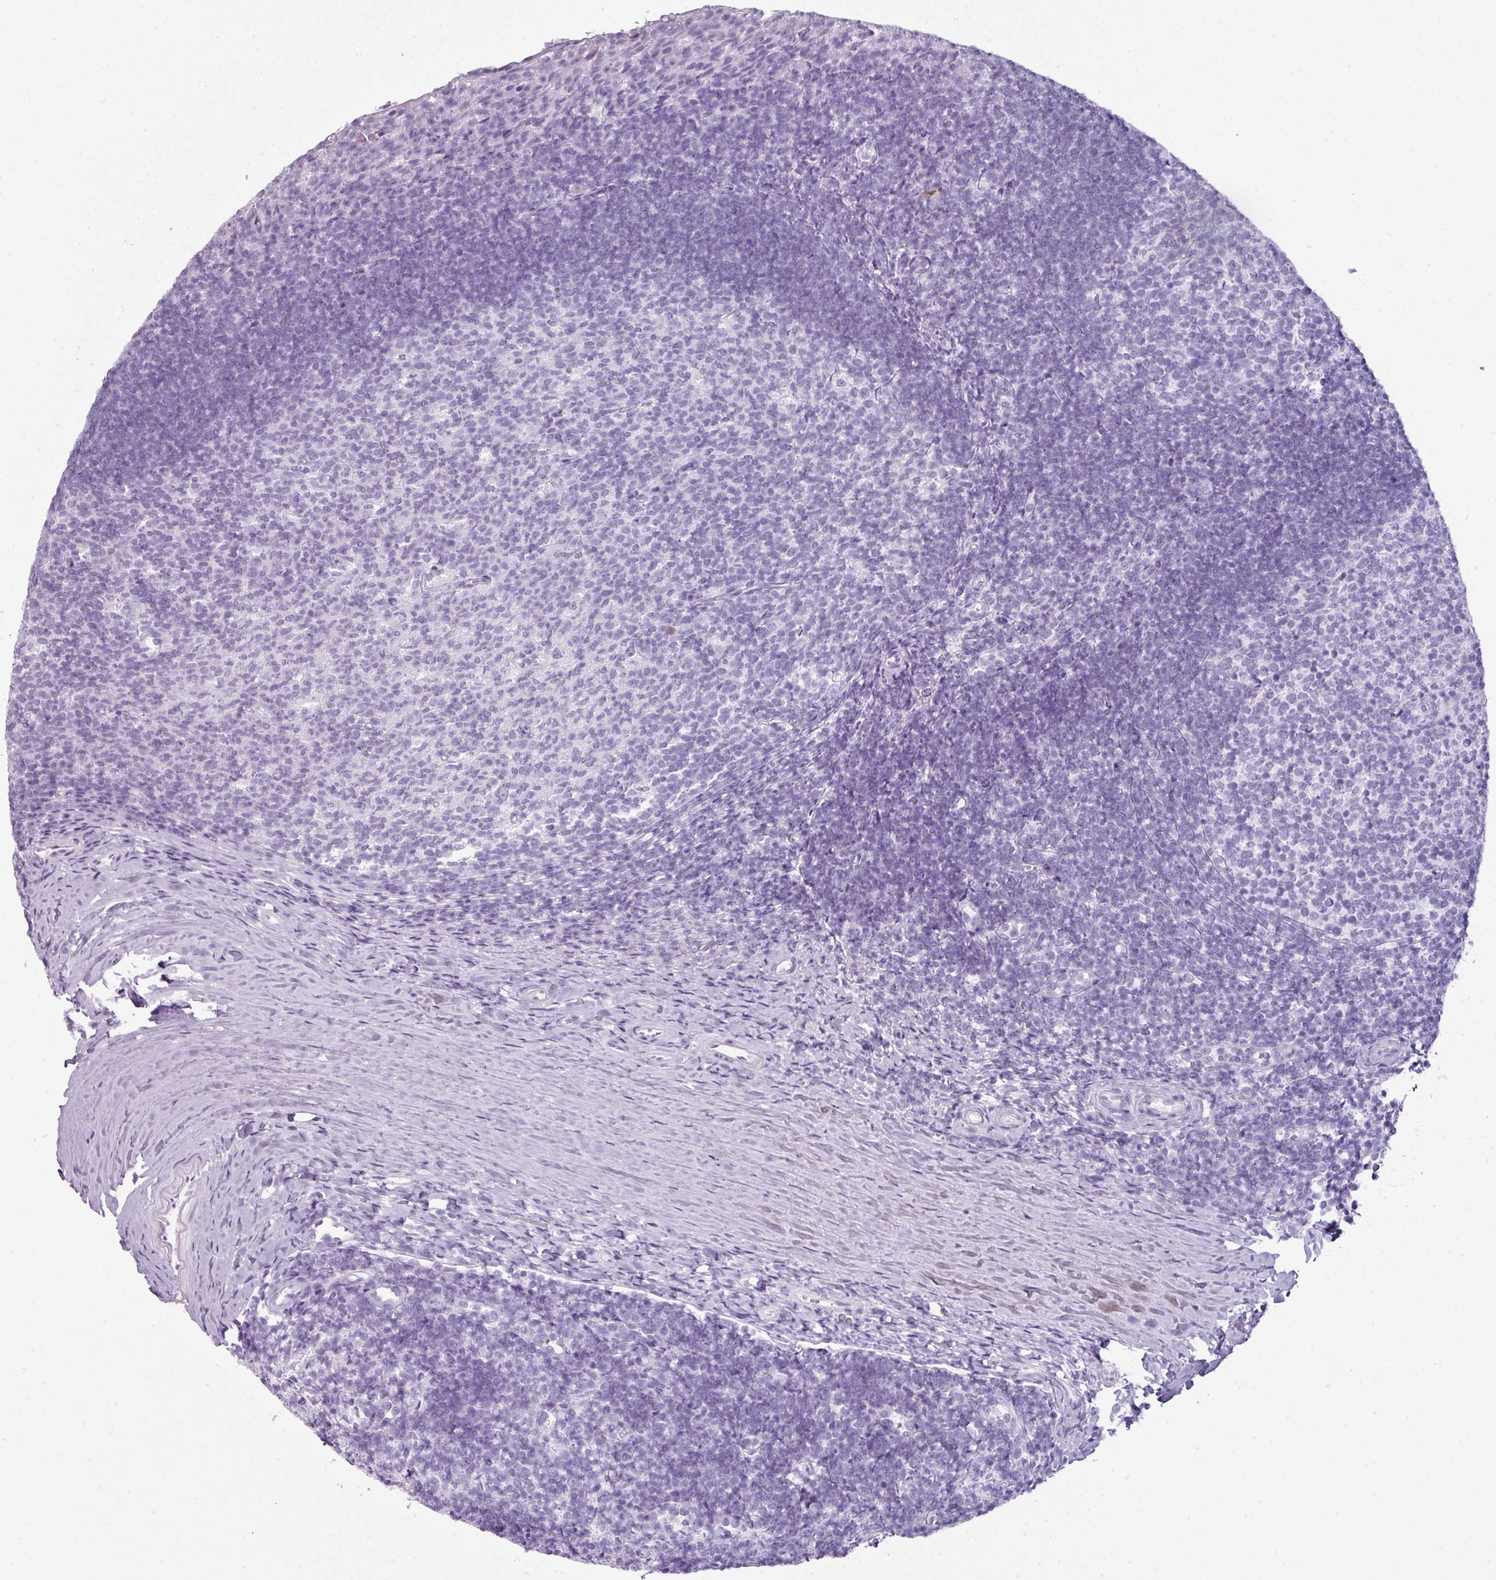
{"staining": {"intensity": "negative", "quantity": "none", "location": "none"}, "tissue": "tonsil", "cell_type": "Germinal center cells", "image_type": "normal", "snomed": [{"axis": "morphology", "description": "Normal tissue, NOS"}, {"axis": "topography", "description": "Tonsil"}], "caption": "Immunohistochemistry (IHC) micrograph of unremarkable human tonsil stained for a protein (brown), which reveals no positivity in germinal center cells.", "gene": "SCT", "patient": {"sex": "female", "age": 10}}